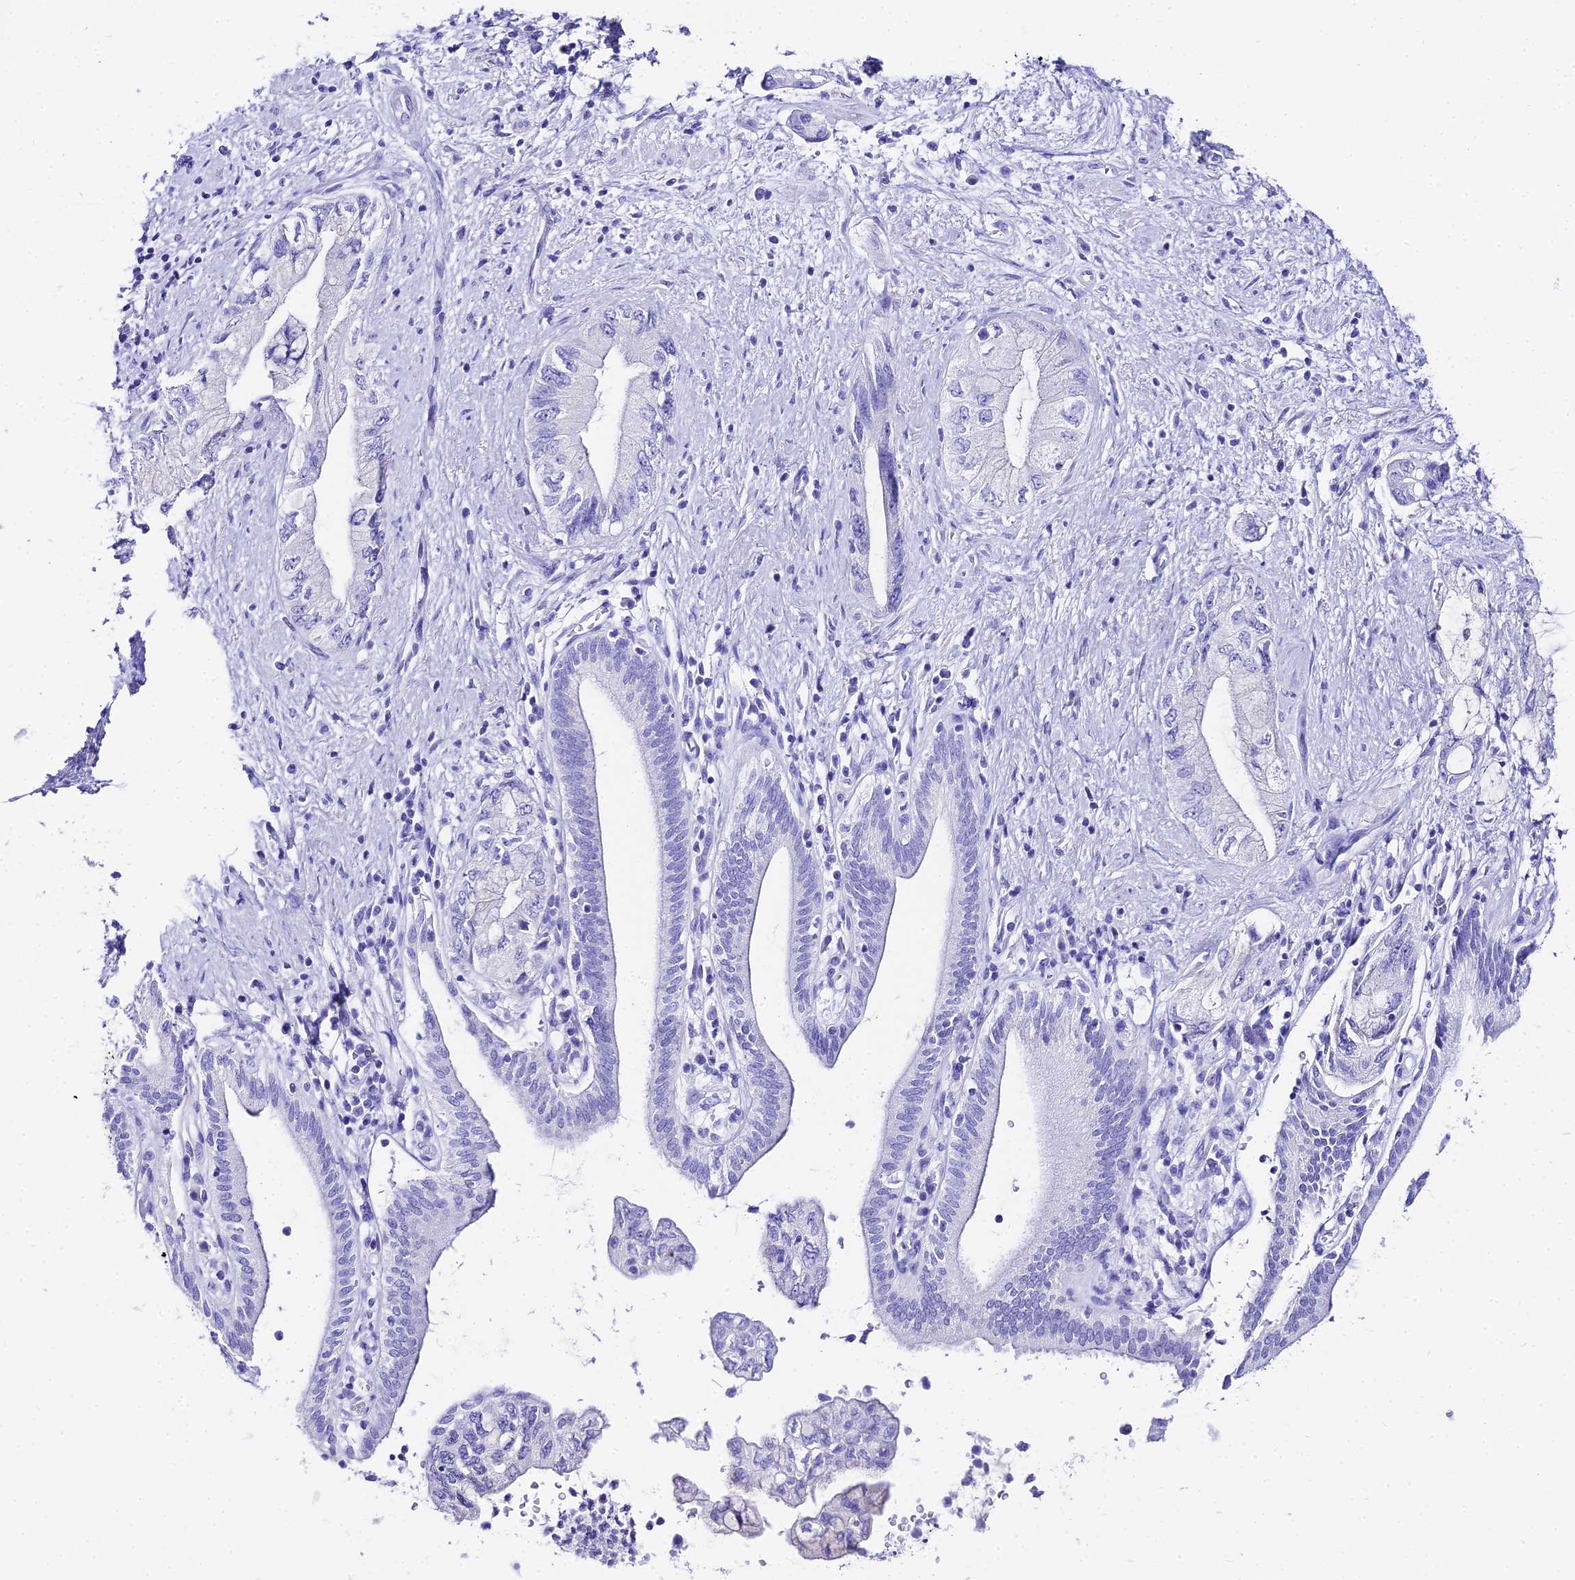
{"staining": {"intensity": "negative", "quantity": "none", "location": "none"}, "tissue": "pancreatic cancer", "cell_type": "Tumor cells", "image_type": "cancer", "snomed": [{"axis": "morphology", "description": "Adenocarcinoma, NOS"}, {"axis": "topography", "description": "Pancreas"}], "caption": "DAB (3,3'-diaminobenzidine) immunohistochemical staining of human pancreatic cancer (adenocarcinoma) displays no significant staining in tumor cells.", "gene": "TRMT44", "patient": {"sex": "female", "age": 73}}